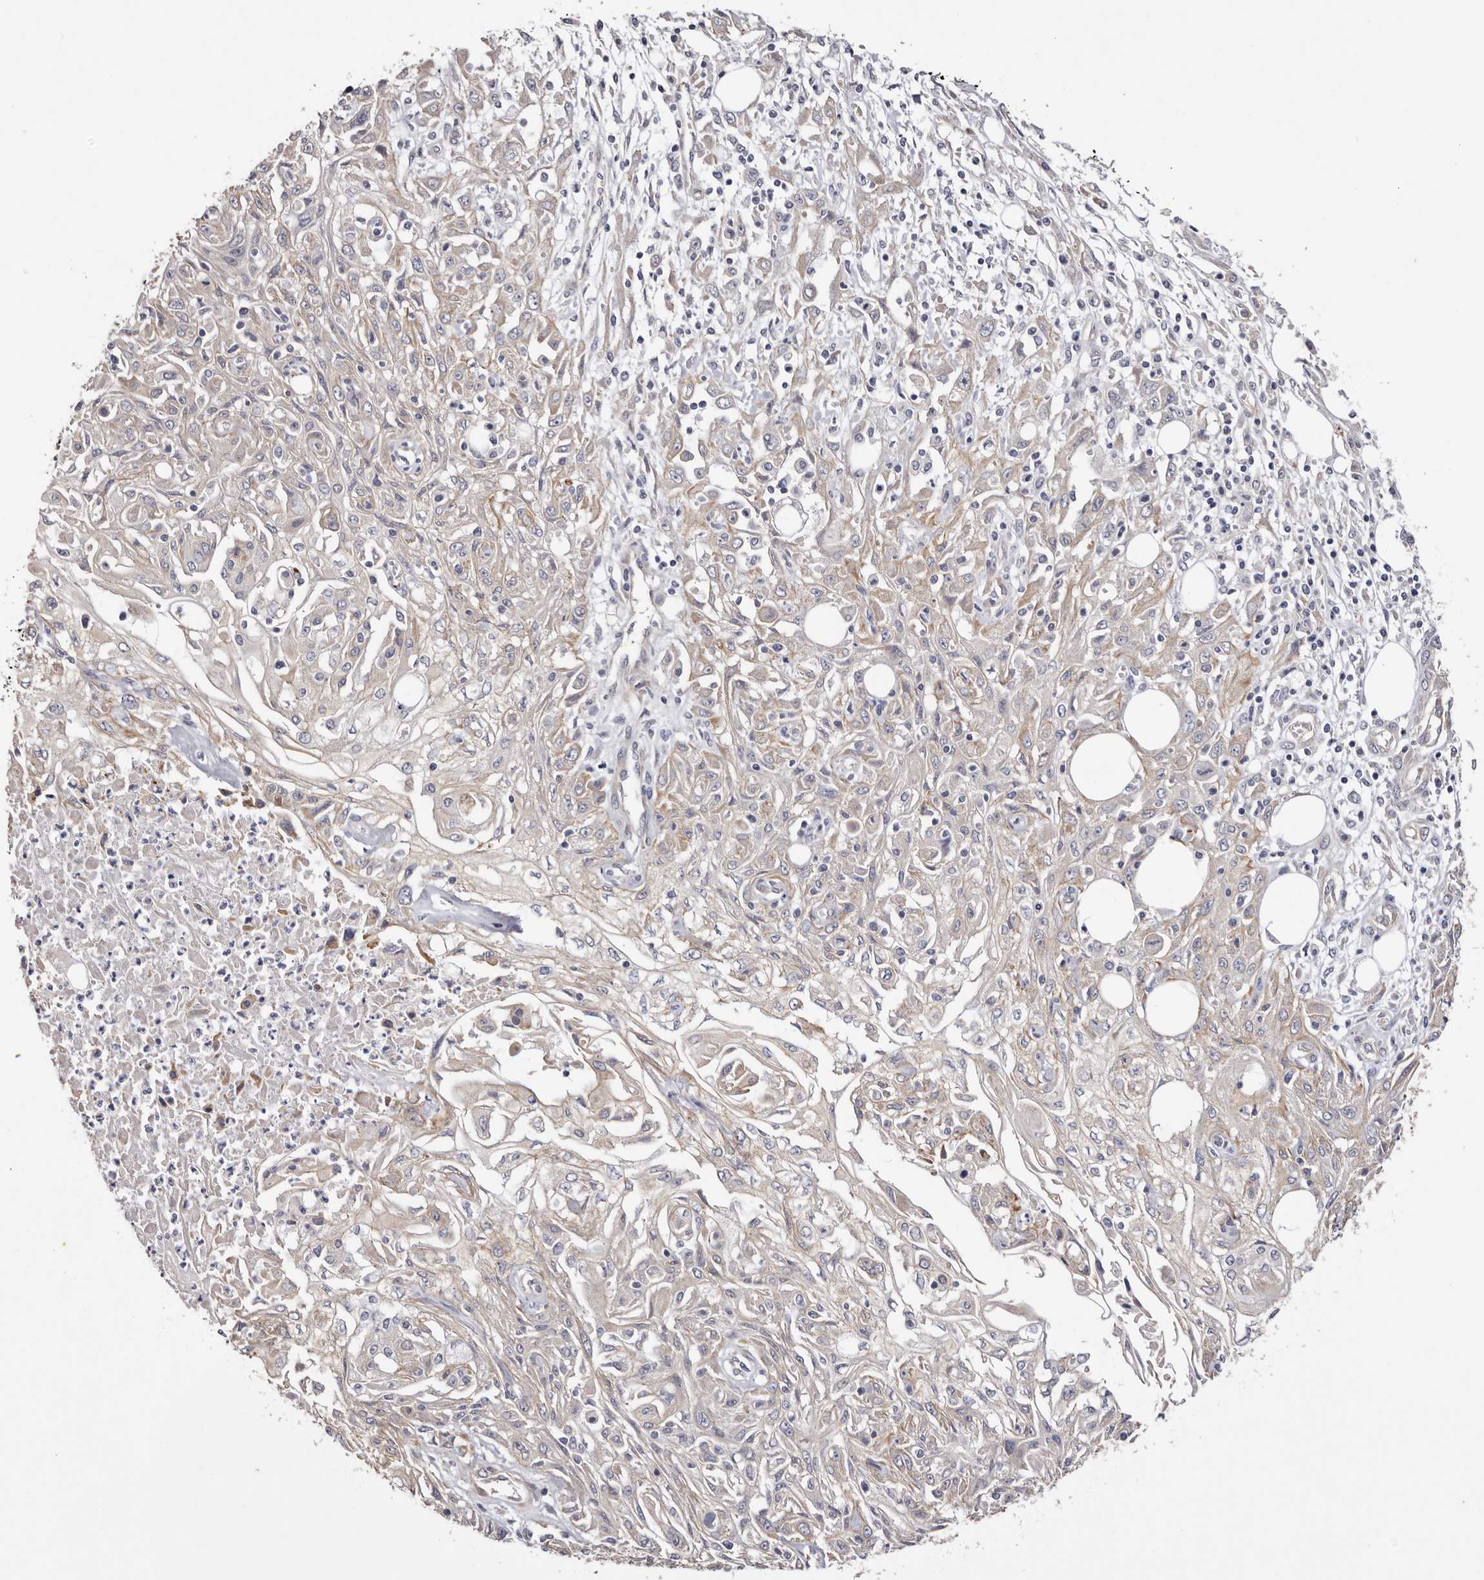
{"staining": {"intensity": "weak", "quantity": "25%-75%", "location": "cytoplasmic/membranous"}, "tissue": "skin cancer", "cell_type": "Tumor cells", "image_type": "cancer", "snomed": [{"axis": "morphology", "description": "Squamous cell carcinoma, NOS"}, {"axis": "morphology", "description": "Squamous cell carcinoma, metastatic, NOS"}, {"axis": "topography", "description": "Skin"}, {"axis": "topography", "description": "Lymph node"}], "caption": "This is a micrograph of immunohistochemistry staining of skin cancer, which shows weak expression in the cytoplasmic/membranous of tumor cells.", "gene": "FAM167B", "patient": {"sex": "male", "age": 75}}